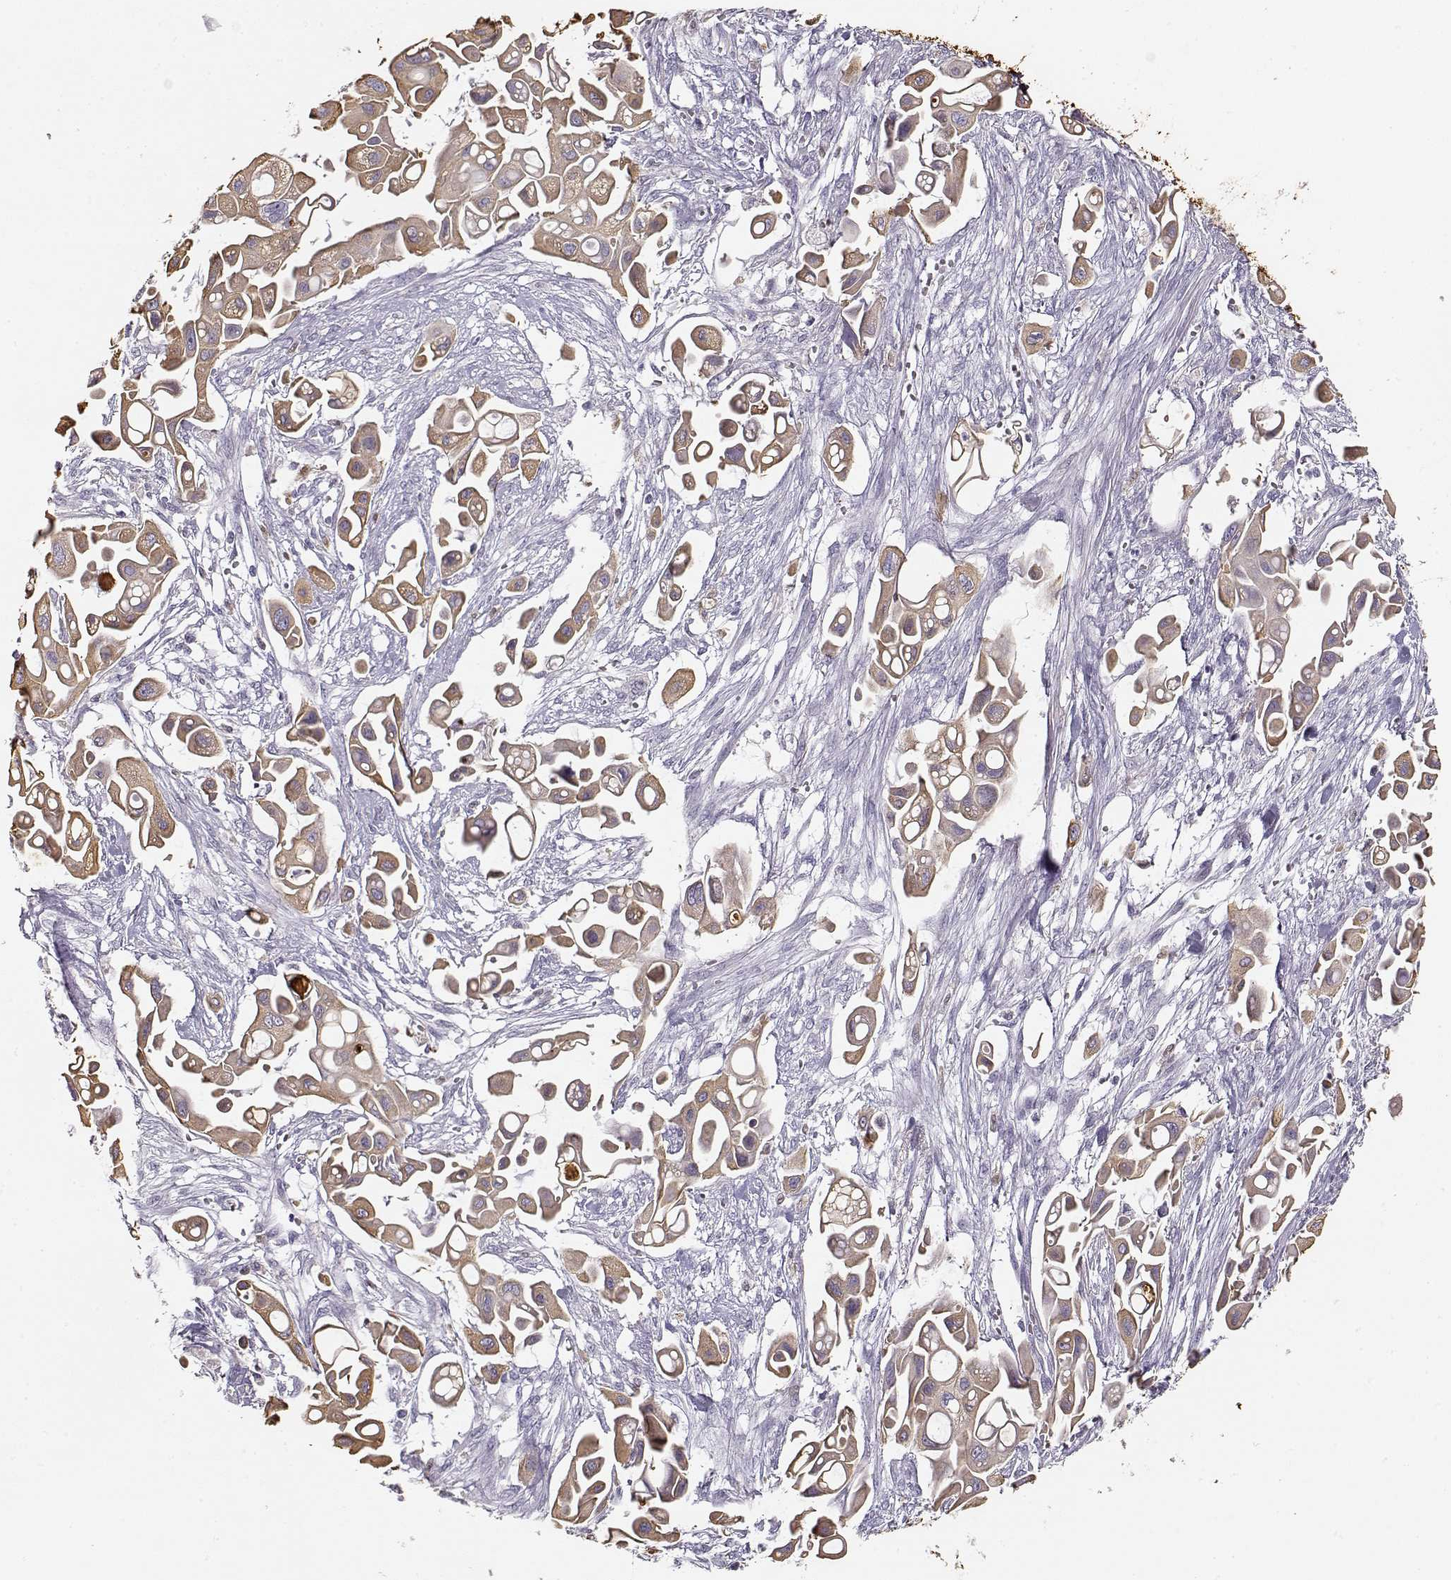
{"staining": {"intensity": "moderate", "quantity": ">75%", "location": "cytoplasmic/membranous"}, "tissue": "pancreatic cancer", "cell_type": "Tumor cells", "image_type": "cancer", "snomed": [{"axis": "morphology", "description": "Adenocarcinoma, NOS"}, {"axis": "topography", "description": "Pancreas"}], "caption": "Immunohistochemistry (IHC) (DAB) staining of pancreatic cancer reveals moderate cytoplasmic/membranous protein expression in approximately >75% of tumor cells.", "gene": "S100B", "patient": {"sex": "male", "age": 50}}